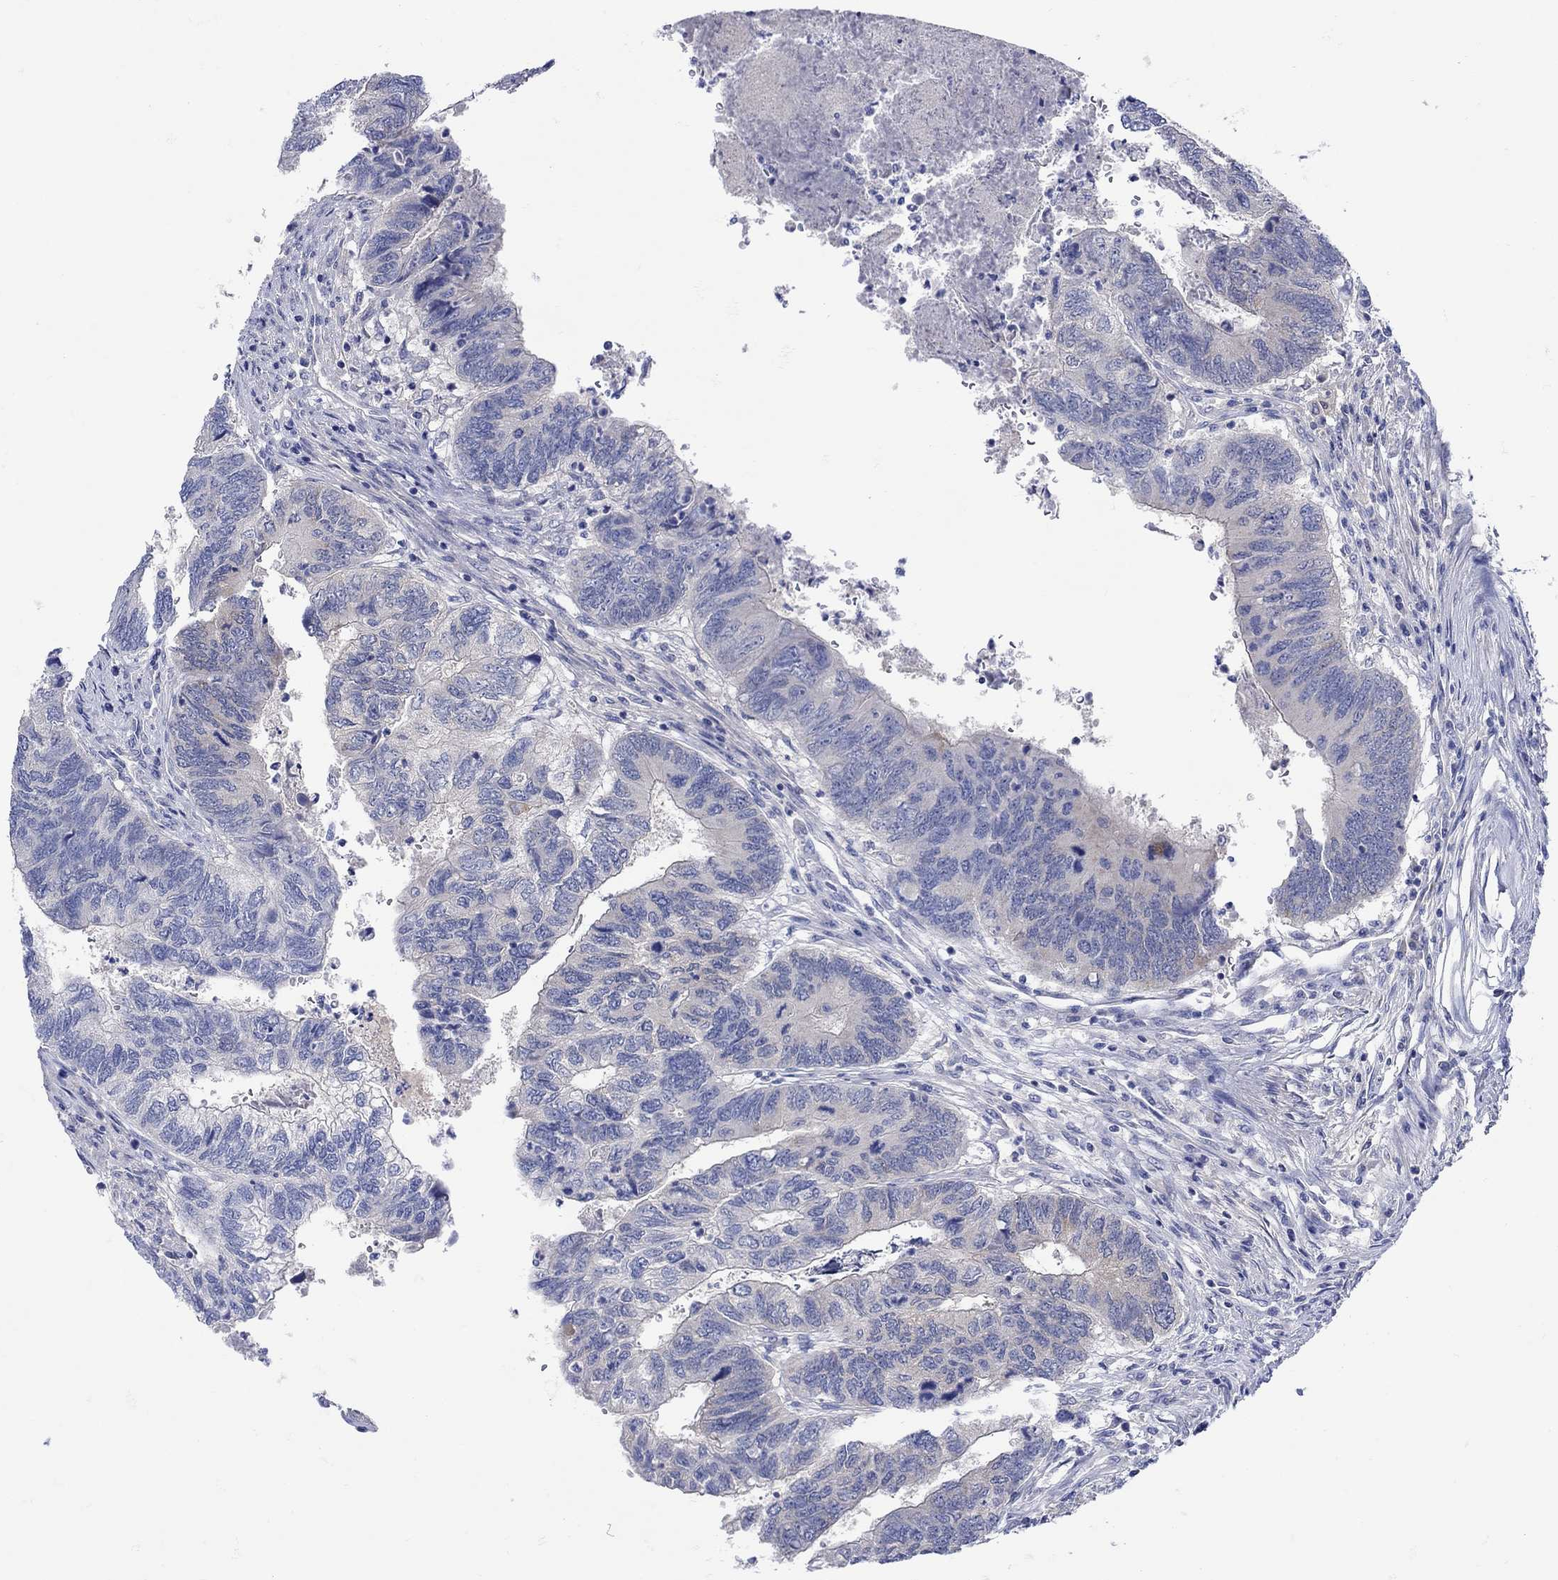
{"staining": {"intensity": "negative", "quantity": "none", "location": "none"}, "tissue": "colorectal cancer", "cell_type": "Tumor cells", "image_type": "cancer", "snomed": [{"axis": "morphology", "description": "Adenocarcinoma, NOS"}, {"axis": "topography", "description": "Colon"}], "caption": "The immunohistochemistry (IHC) histopathology image has no significant positivity in tumor cells of colorectal cancer tissue. (DAB (3,3'-diaminobenzidine) immunohistochemistry visualized using brightfield microscopy, high magnification).", "gene": "MSI1", "patient": {"sex": "female", "age": 67}}